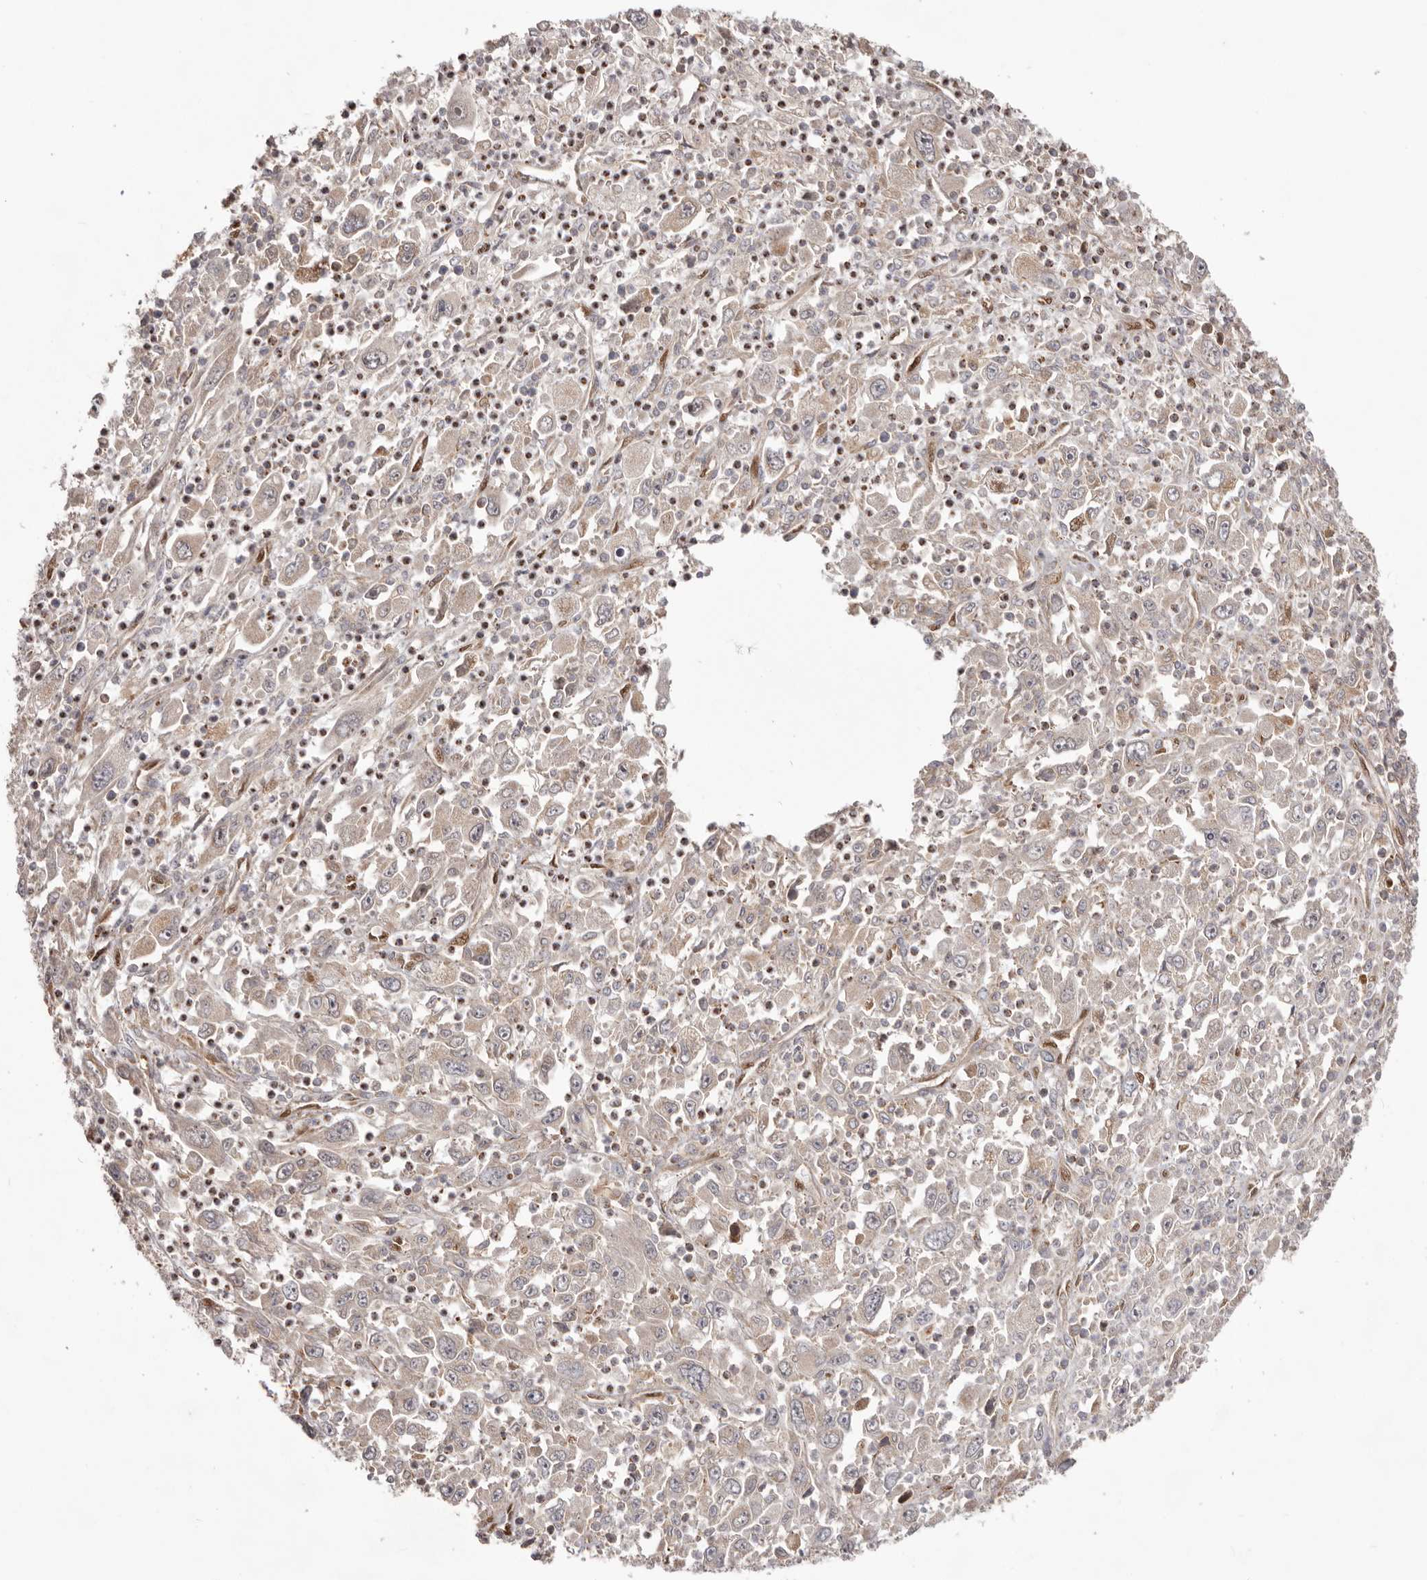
{"staining": {"intensity": "weak", "quantity": "<25%", "location": "cytoplasmic/membranous"}, "tissue": "melanoma", "cell_type": "Tumor cells", "image_type": "cancer", "snomed": [{"axis": "morphology", "description": "Malignant melanoma, Metastatic site"}, {"axis": "topography", "description": "Skin"}], "caption": "A histopathology image of malignant melanoma (metastatic site) stained for a protein shows no brown staining in tumor cells.", "gene": "NUP43", "patient": {"sex": "female", "age": 56}}